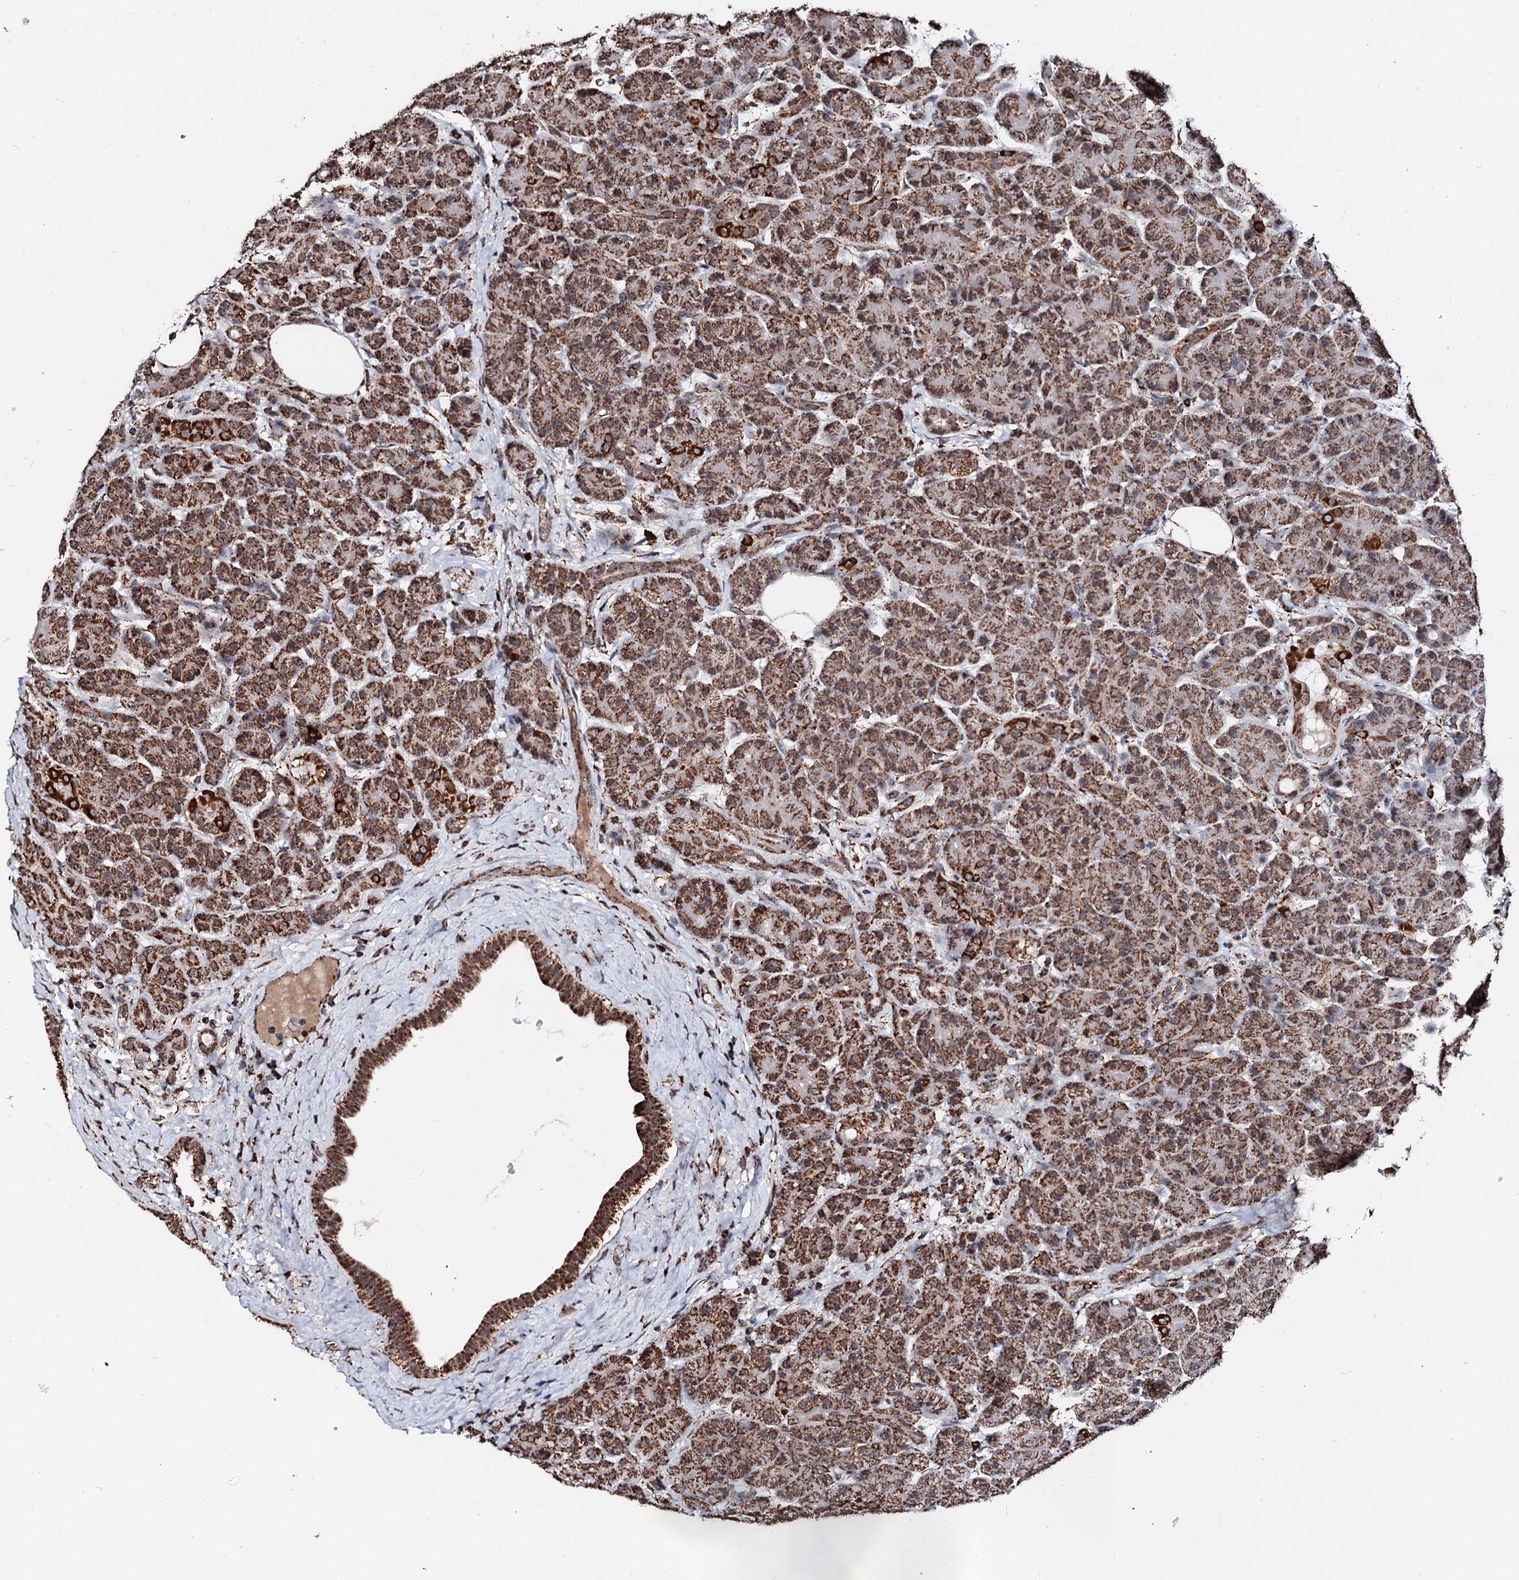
{"staining": {"intensity": "strong", "quantity": ">75%", "location": "cytoplasmic/membranous"}, "tissue": "pancreas", "cell_type": "Exocrine glandular cells", "image_type": "normal", "snomed": [{"axis": "morphology", "description": "Normal tissue, NOS"}, {"axis": "topography", "description": "Pancreas"}], "caption": "Immunohistochemical staining of normal pancreas exhibits strong cytoplasmic/membranous protein staining in about >75% of exocrine glandular cells.", "gene": "SECISBP2L", "patient": {"sex": "male", "age": 63}}